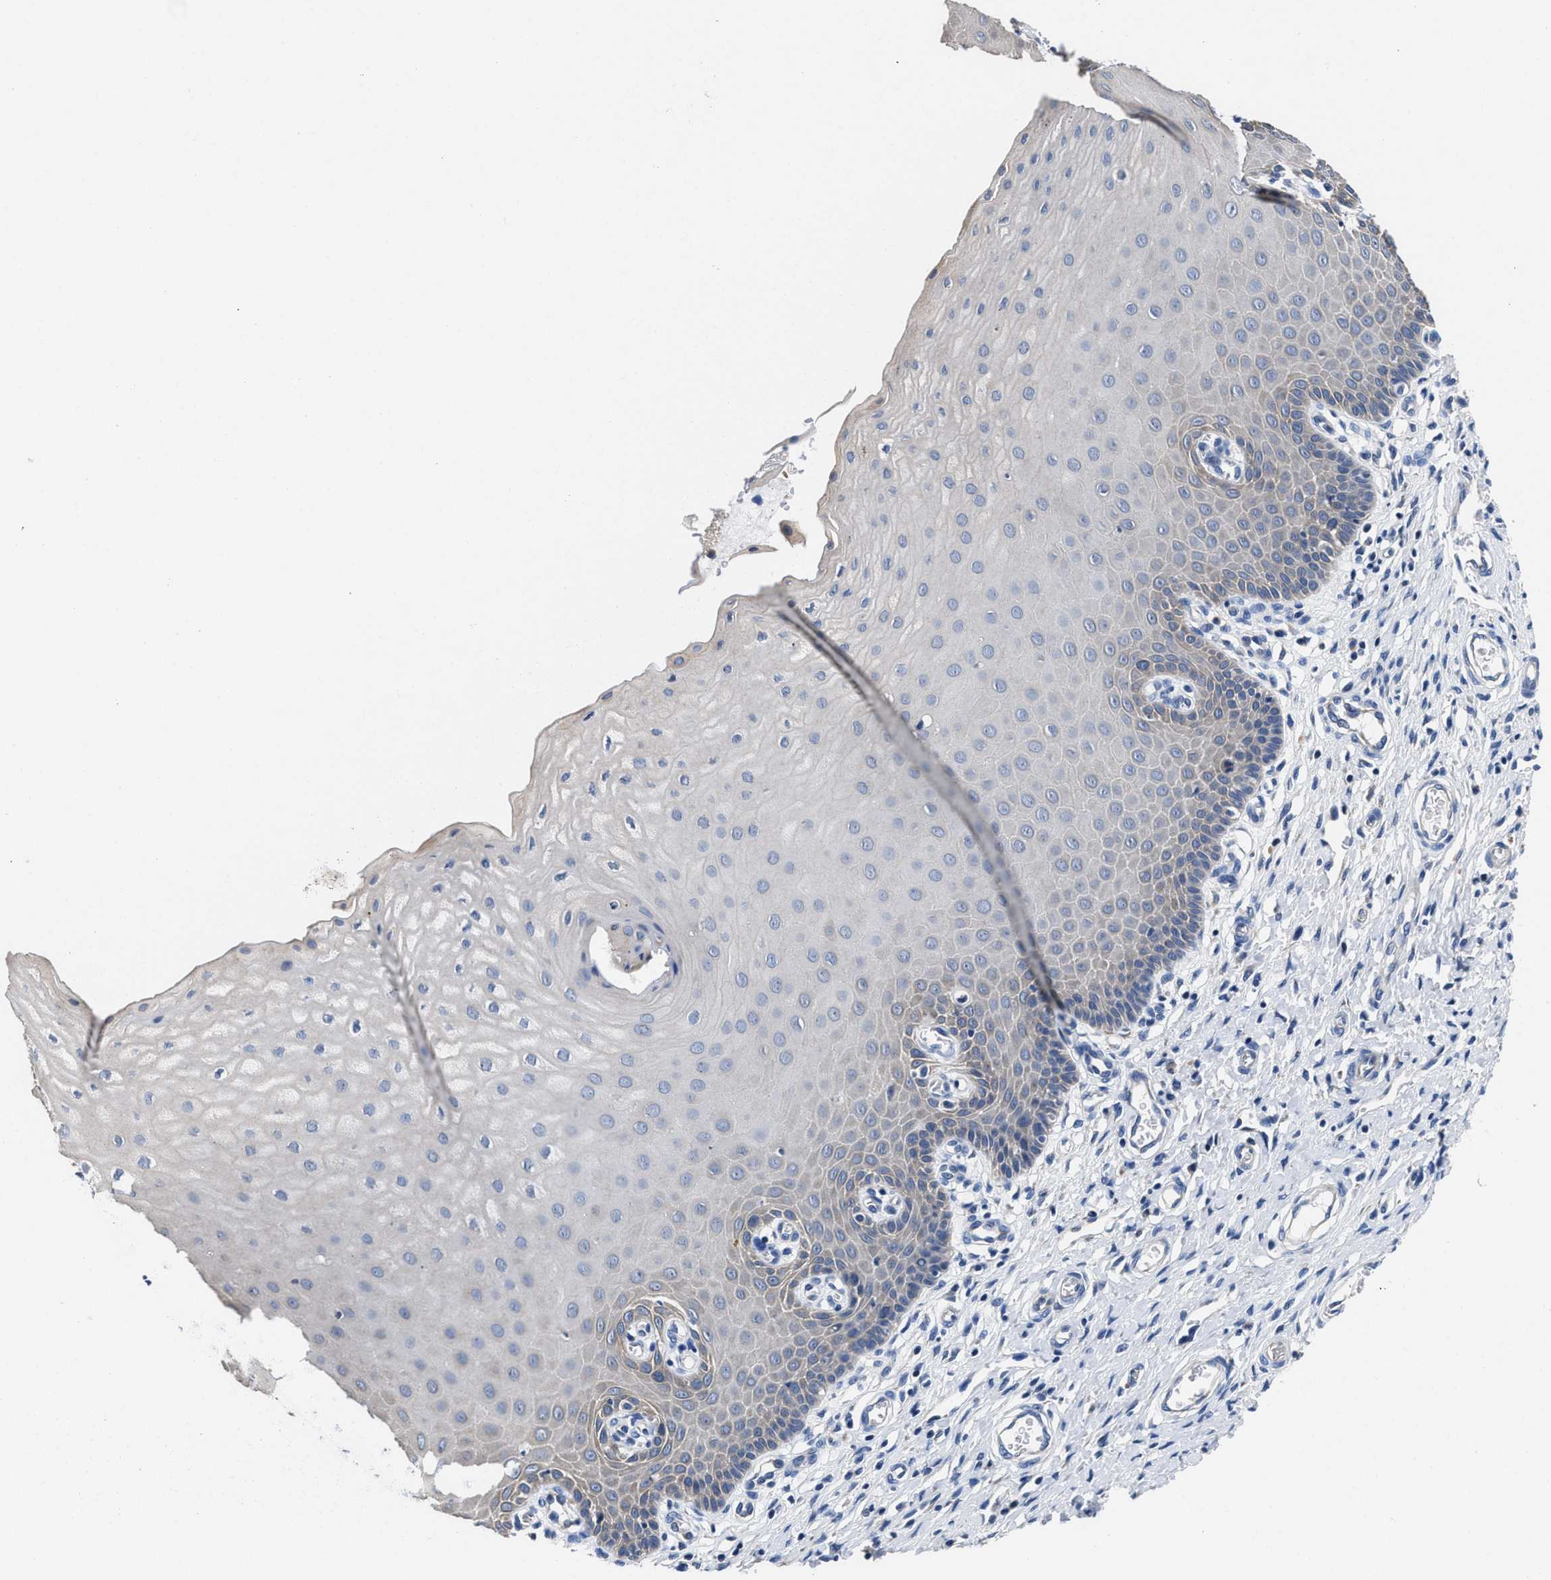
{"staining": {"intensity": "negative", "quantity": "none", "location": "none"}, "tissue": "cervix", "cell_type": "Glandular cells", "image_type": "normal", "snomed": [{"axis": "morphology", "description": "Normal tissue, NOS"}, {"axis": "topography", "description": "Cervix"}], "caption": "Cervix stained for a protein using immunohistochemistry reveals no expression glandular cells.", "gene": "HOOK1", "patient": {"sex": "female", "age": 55}}